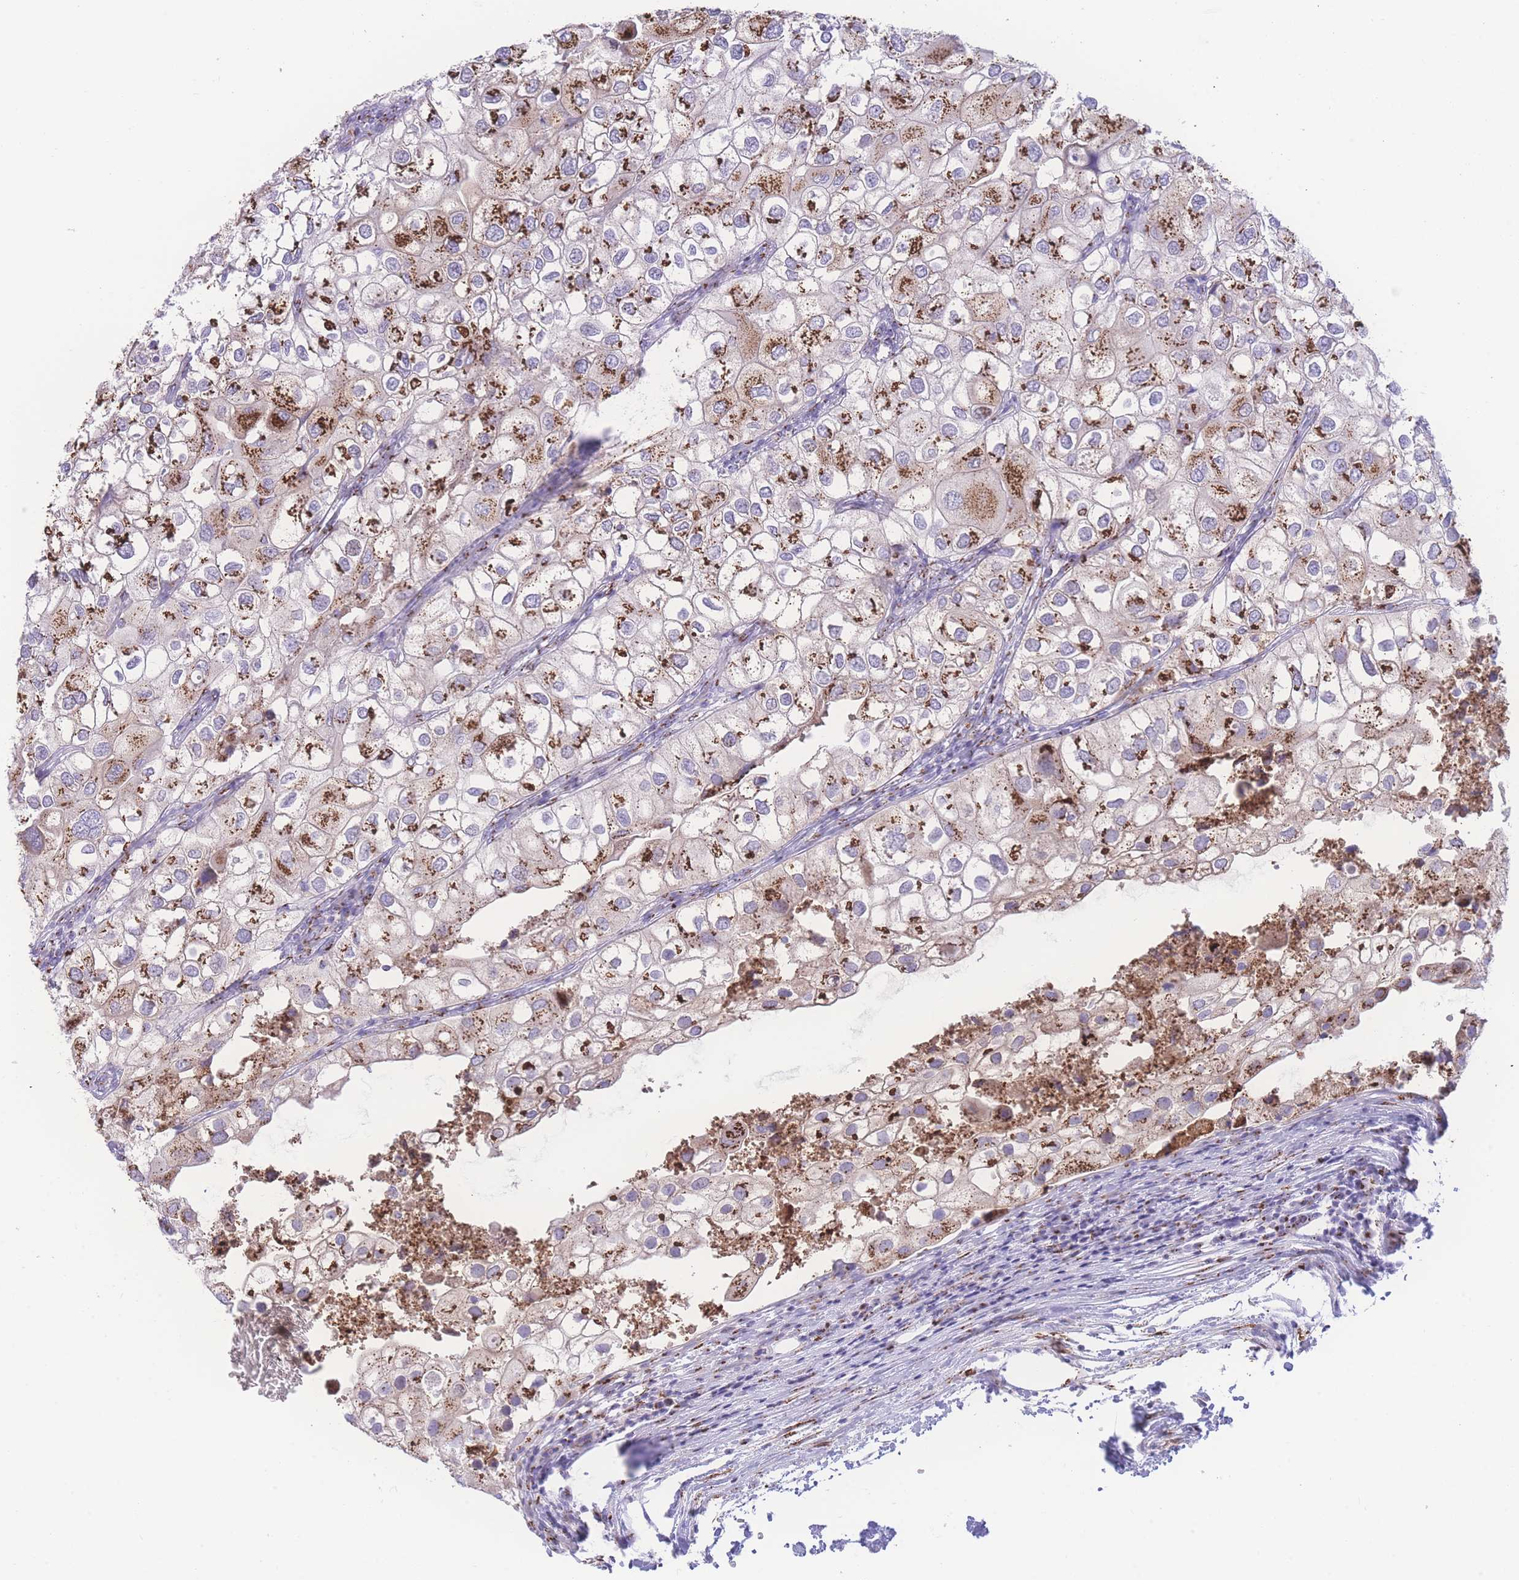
{"staining": {"intensity": "strong", "quantity": ">75%", "location": "cytoplasmic/membranous"}, "tissue": "urothelial cancer", "cell_type": "Tumor cells", "image_type": "cancer", "snomed": [{"axis": "morphology", "description": "Urothelial carcinoma, High grade"}, {"axis": "topography", "description": "Urinary bladder"}], "caption": "This photomicrograph reveals immunohistochemistry (IHC) staining of human high-grade urothelial carcinoma, with high strong cytoplasmic/membranous expression in about >75% of tumor cells.", "gene": "GOLM2", "patient": {"sex": "male", "age": 64}}